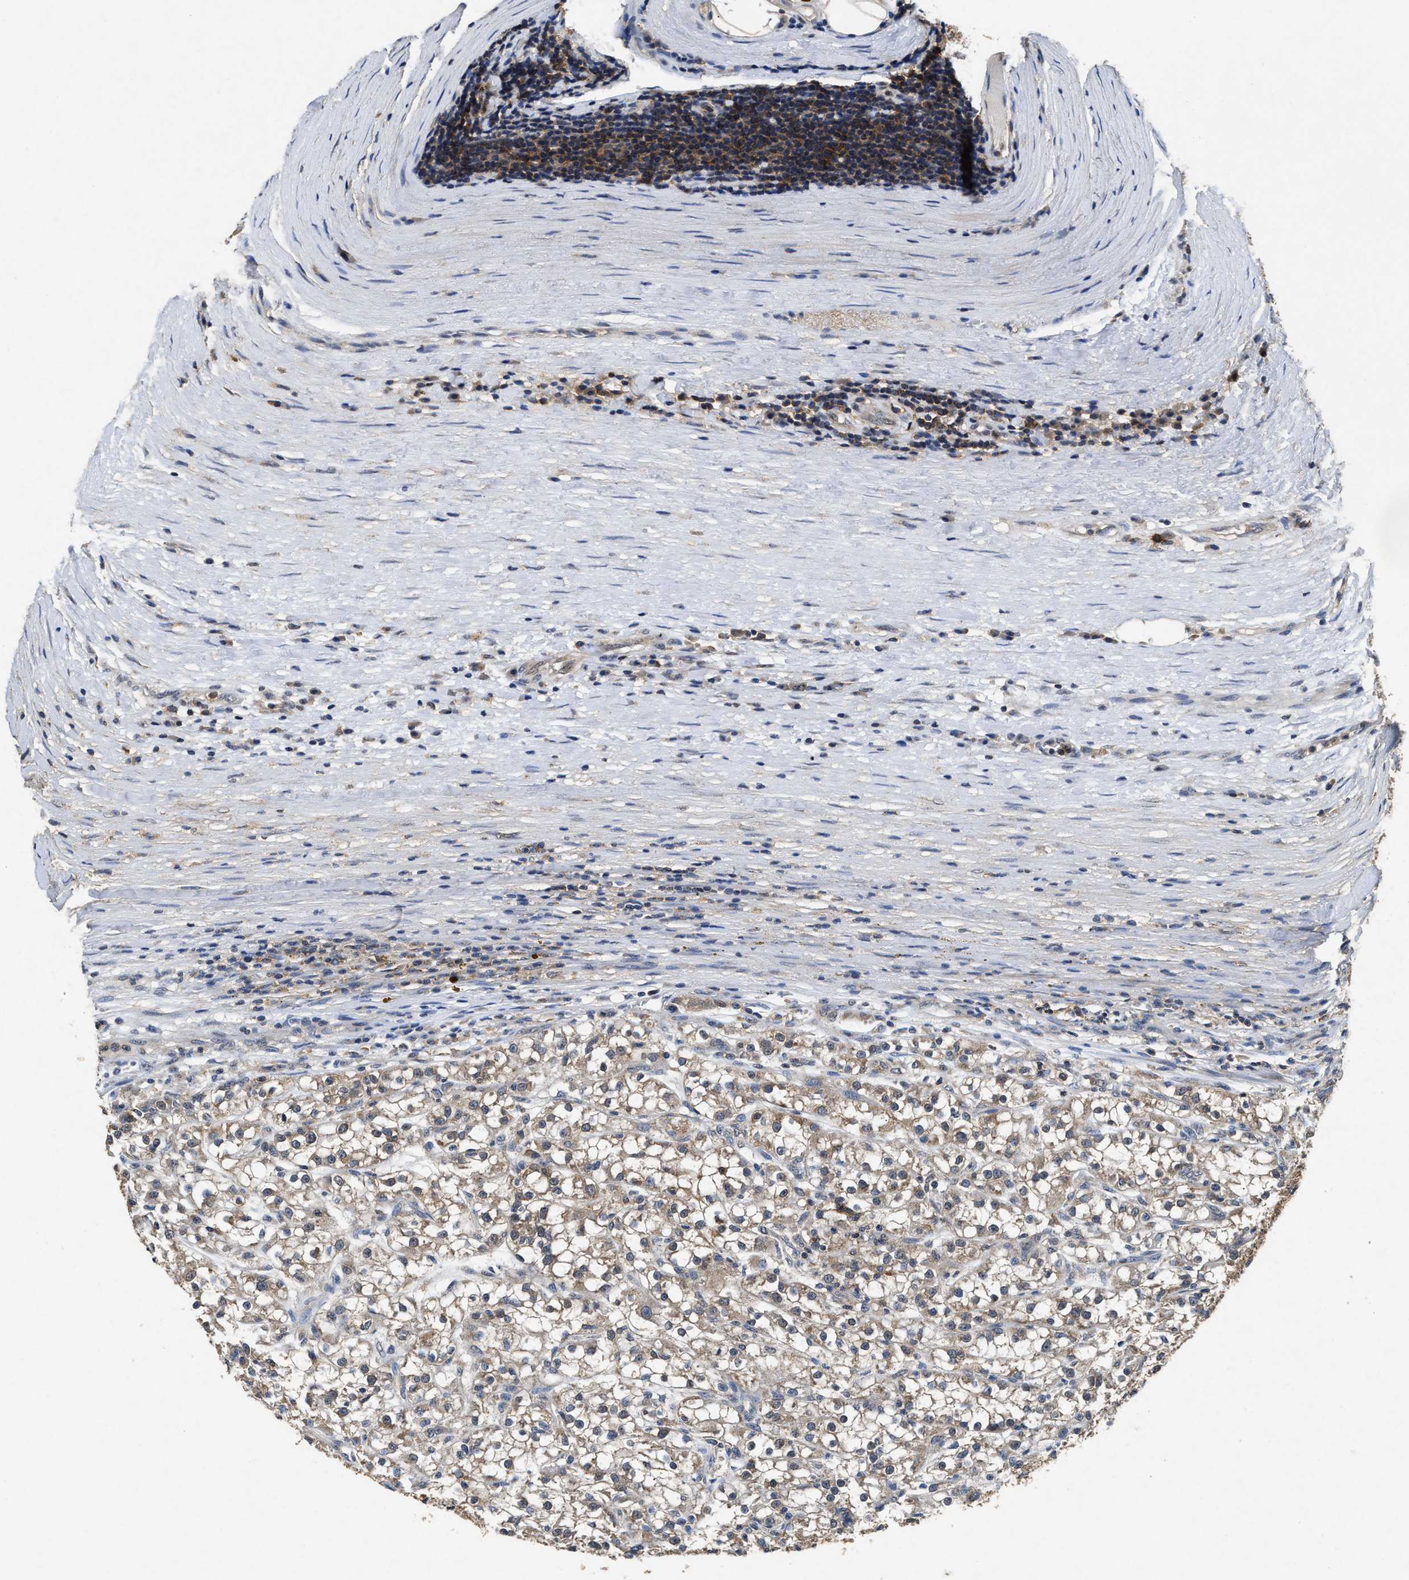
{"staining": {"intensity": "weak", "quantity": ">75%", "location": "cytoplasmic/membranous"}, "tissue": "renal cancer", "cell_type": "Tumor cells", "image_type": "cancer", "snomed": [{"axis": "morphology", "description": "Adenocarcinoma, NOS"}, {"axis": "topography", "description": "Kidney"}], "caption": "The histopathology image shows staining of renal adenocarcinoma, revealing weak cytoplasmic/membranous protein staining (brown color) within tumor cells.", "gene": "ACAT2", "patient": {"sex": "female", "age": 52}}